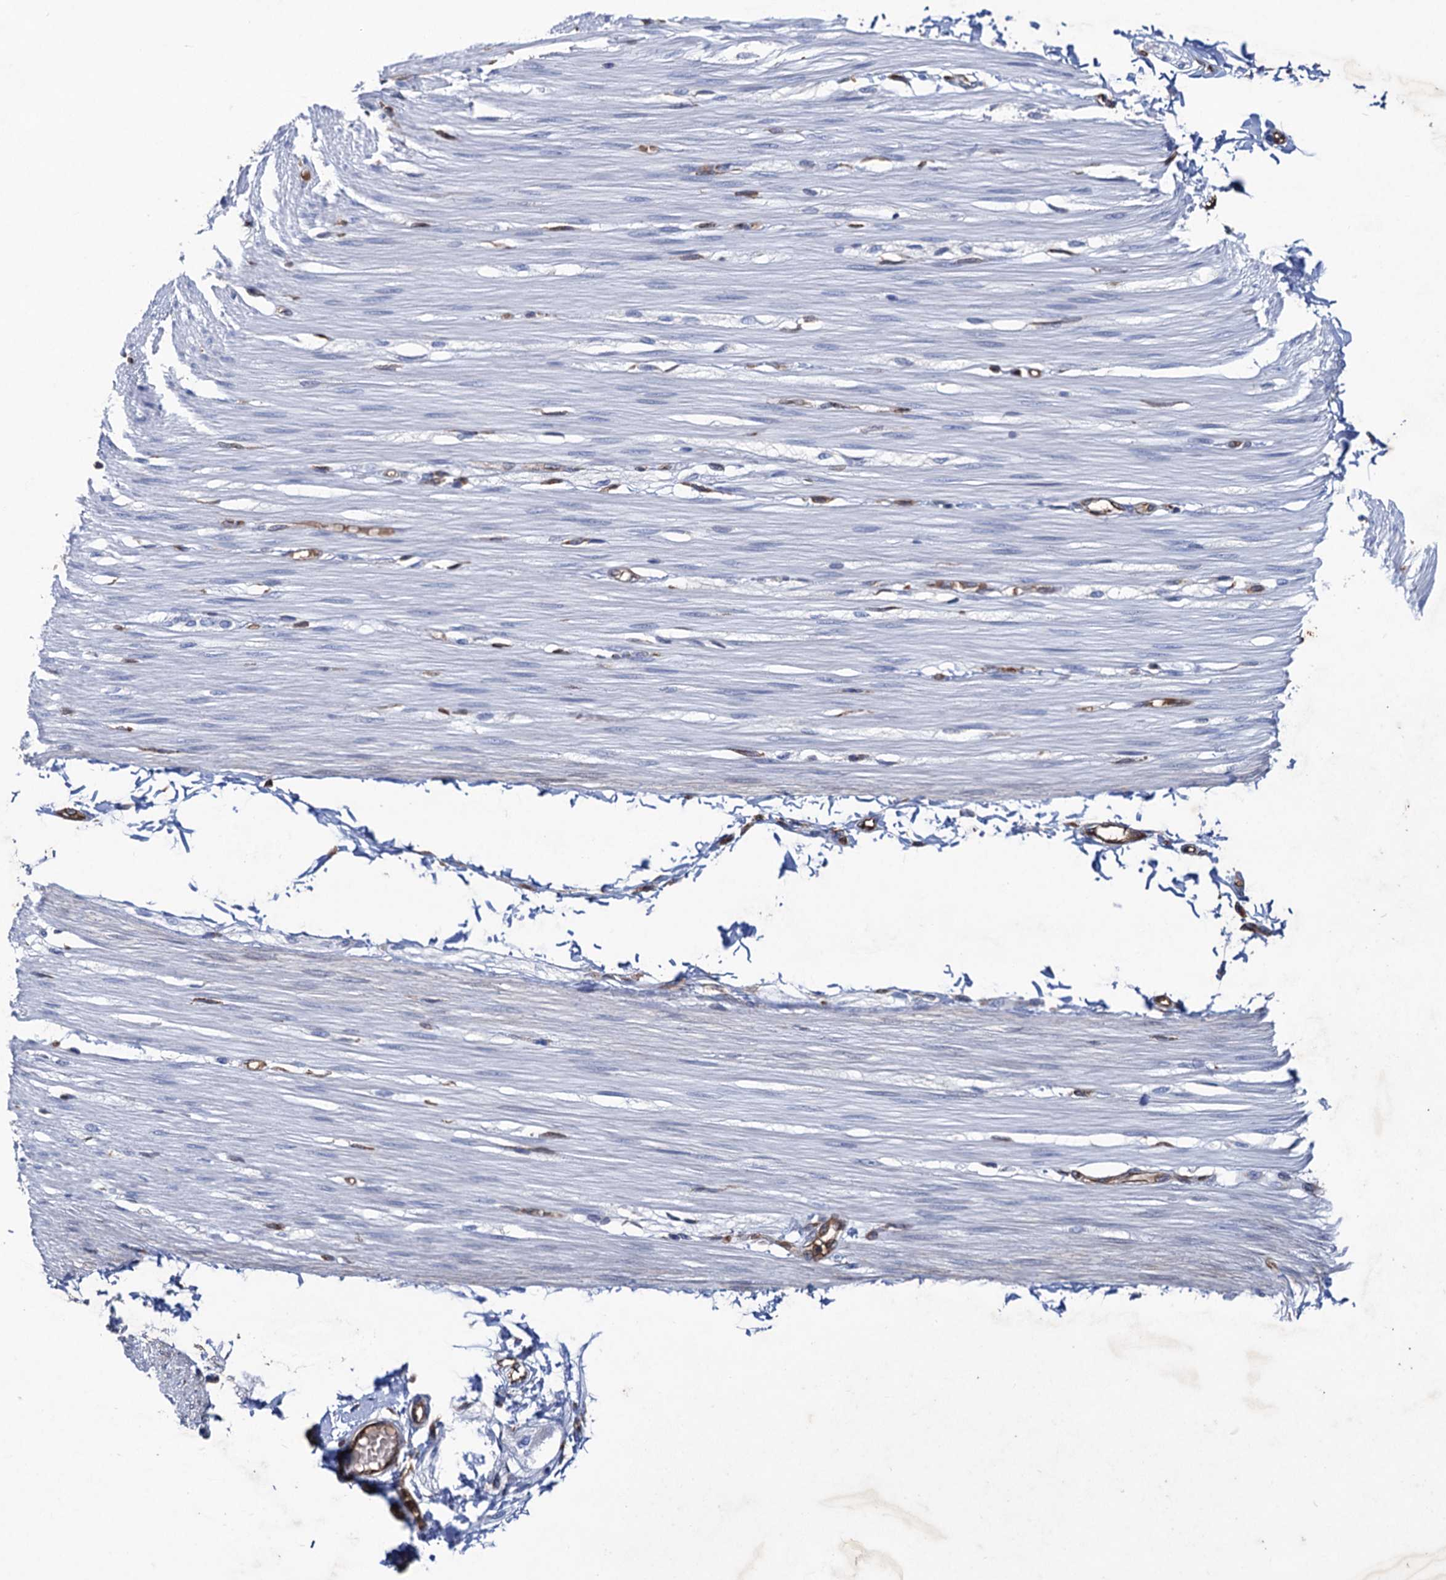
{"staining": {"intensity": "weak", "quantity": "<25%", "location": "cytoplasmic/membranous"}, "tissue": "smooth muscle", "cell_type": "Smooth muscle cells", "image_type": "normal", "snomed": [{"axis": "morphology", "description": "Normal tissue, NOS"}, {"axis": "morphology", "description": "Adenocarcinoma, NOS"}, {"axis": "topography", "description": "Colon"}, {"axis": "topography", "description": "Peripheral nerve tissue"}], "caption": "High magnification brightfield microscopy of benign smooth muscle stained with DAB (3,3'-diaminobenzidine) (brown) and counterstained with hematoxylin (blue): smooth muscle cells show no significant expression.", "gene": "STING1", "patient": {"sex": "male", "age": 14}}